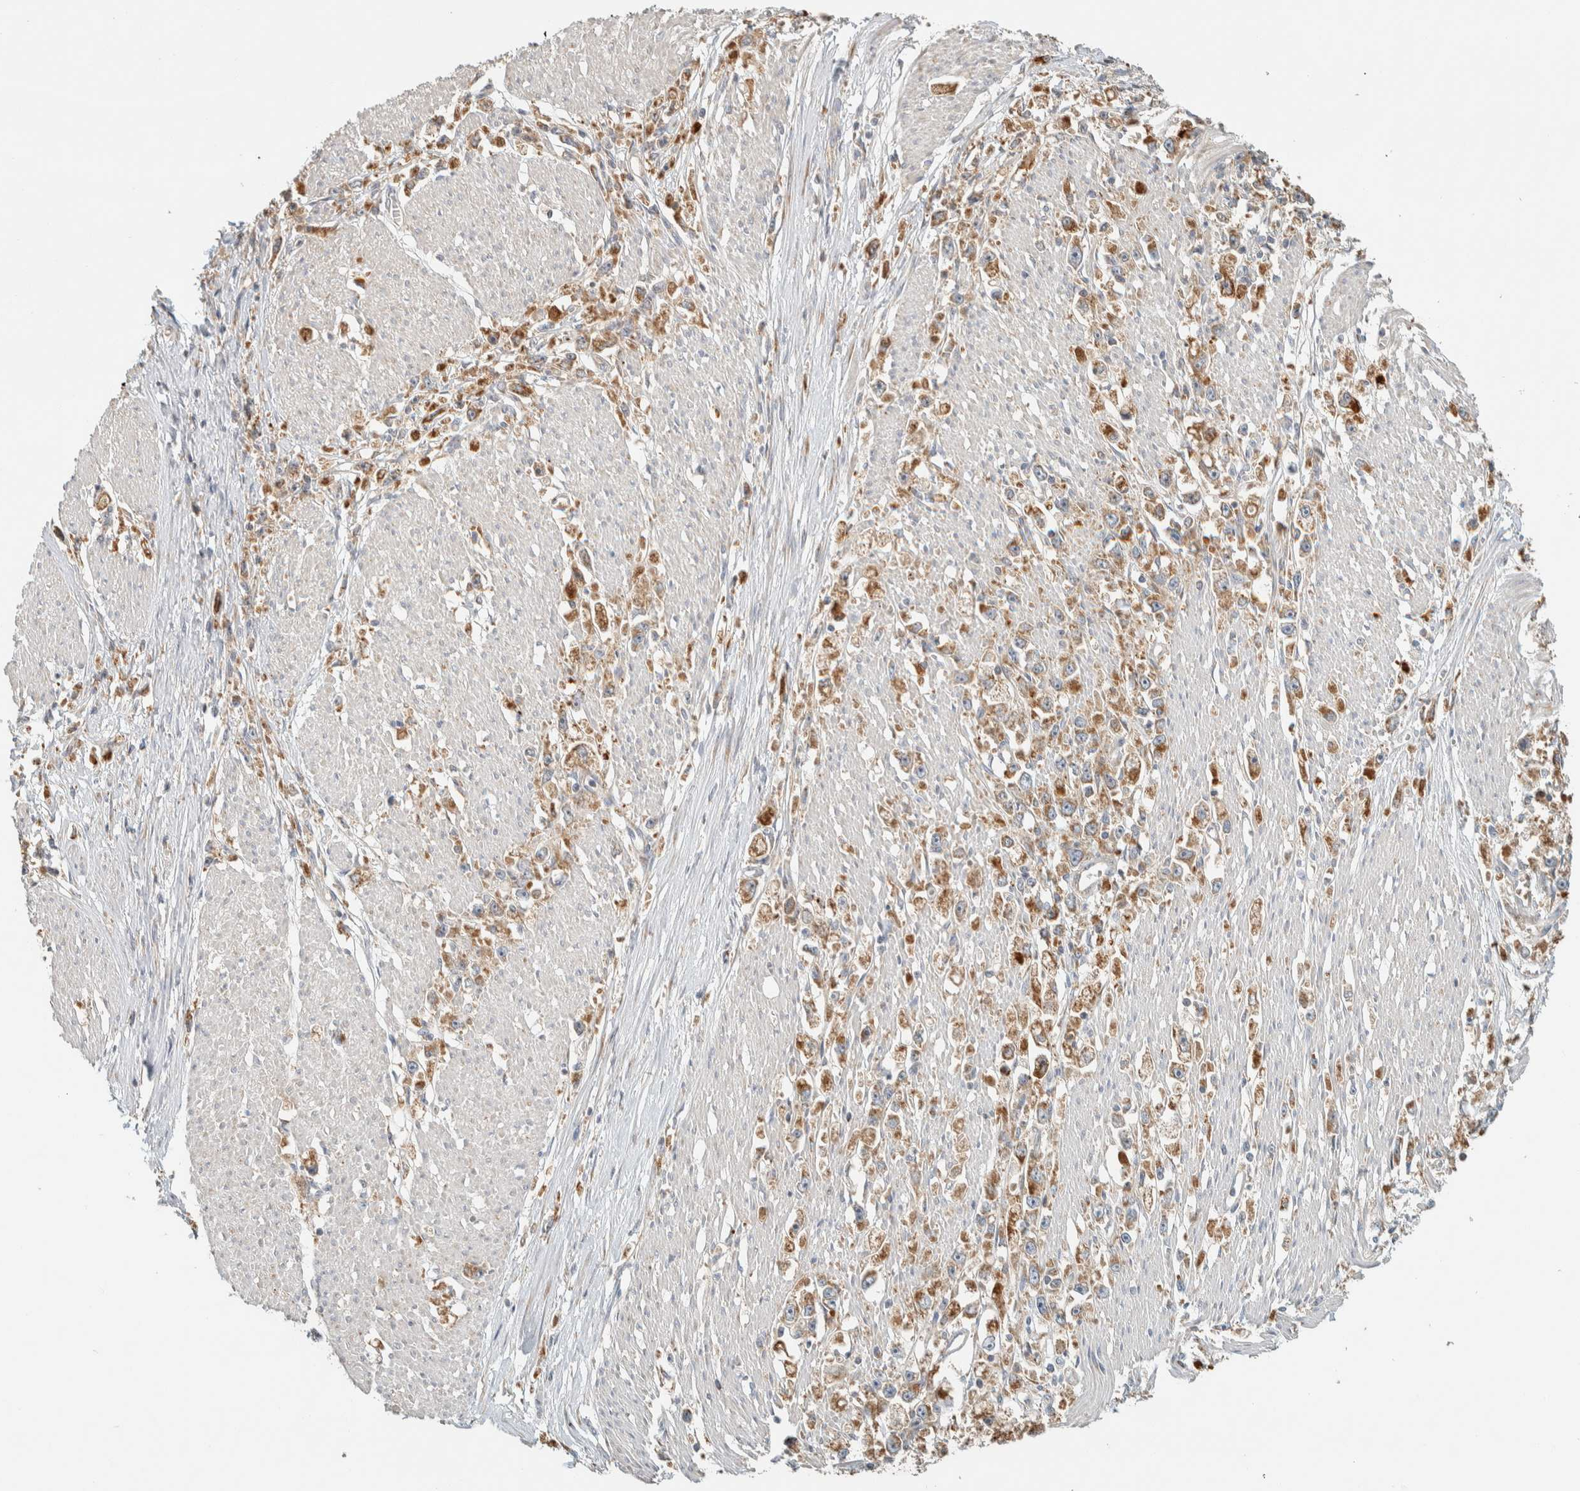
{"staining": {"intensity": "moderate", "quantity": ">75%", "location": "cytoplasmic/membranous"}, "tissue": "stomach cancer", "cell_type": "Tumor cells", "image_type": "cancer", "snomed": [{"axis": "morphology", "description": "Adenocarcinoma, NOS"}, {"axis": "topography", "description": "Stomach"}], "caption": "The immunohistochemical stain highlights moderate cytoplasmic/membranous expression in tumor cells of stomach cancer tissue.", "gene": "RAB11FIP1", "patient": {"sex": "female", "age": 59}}